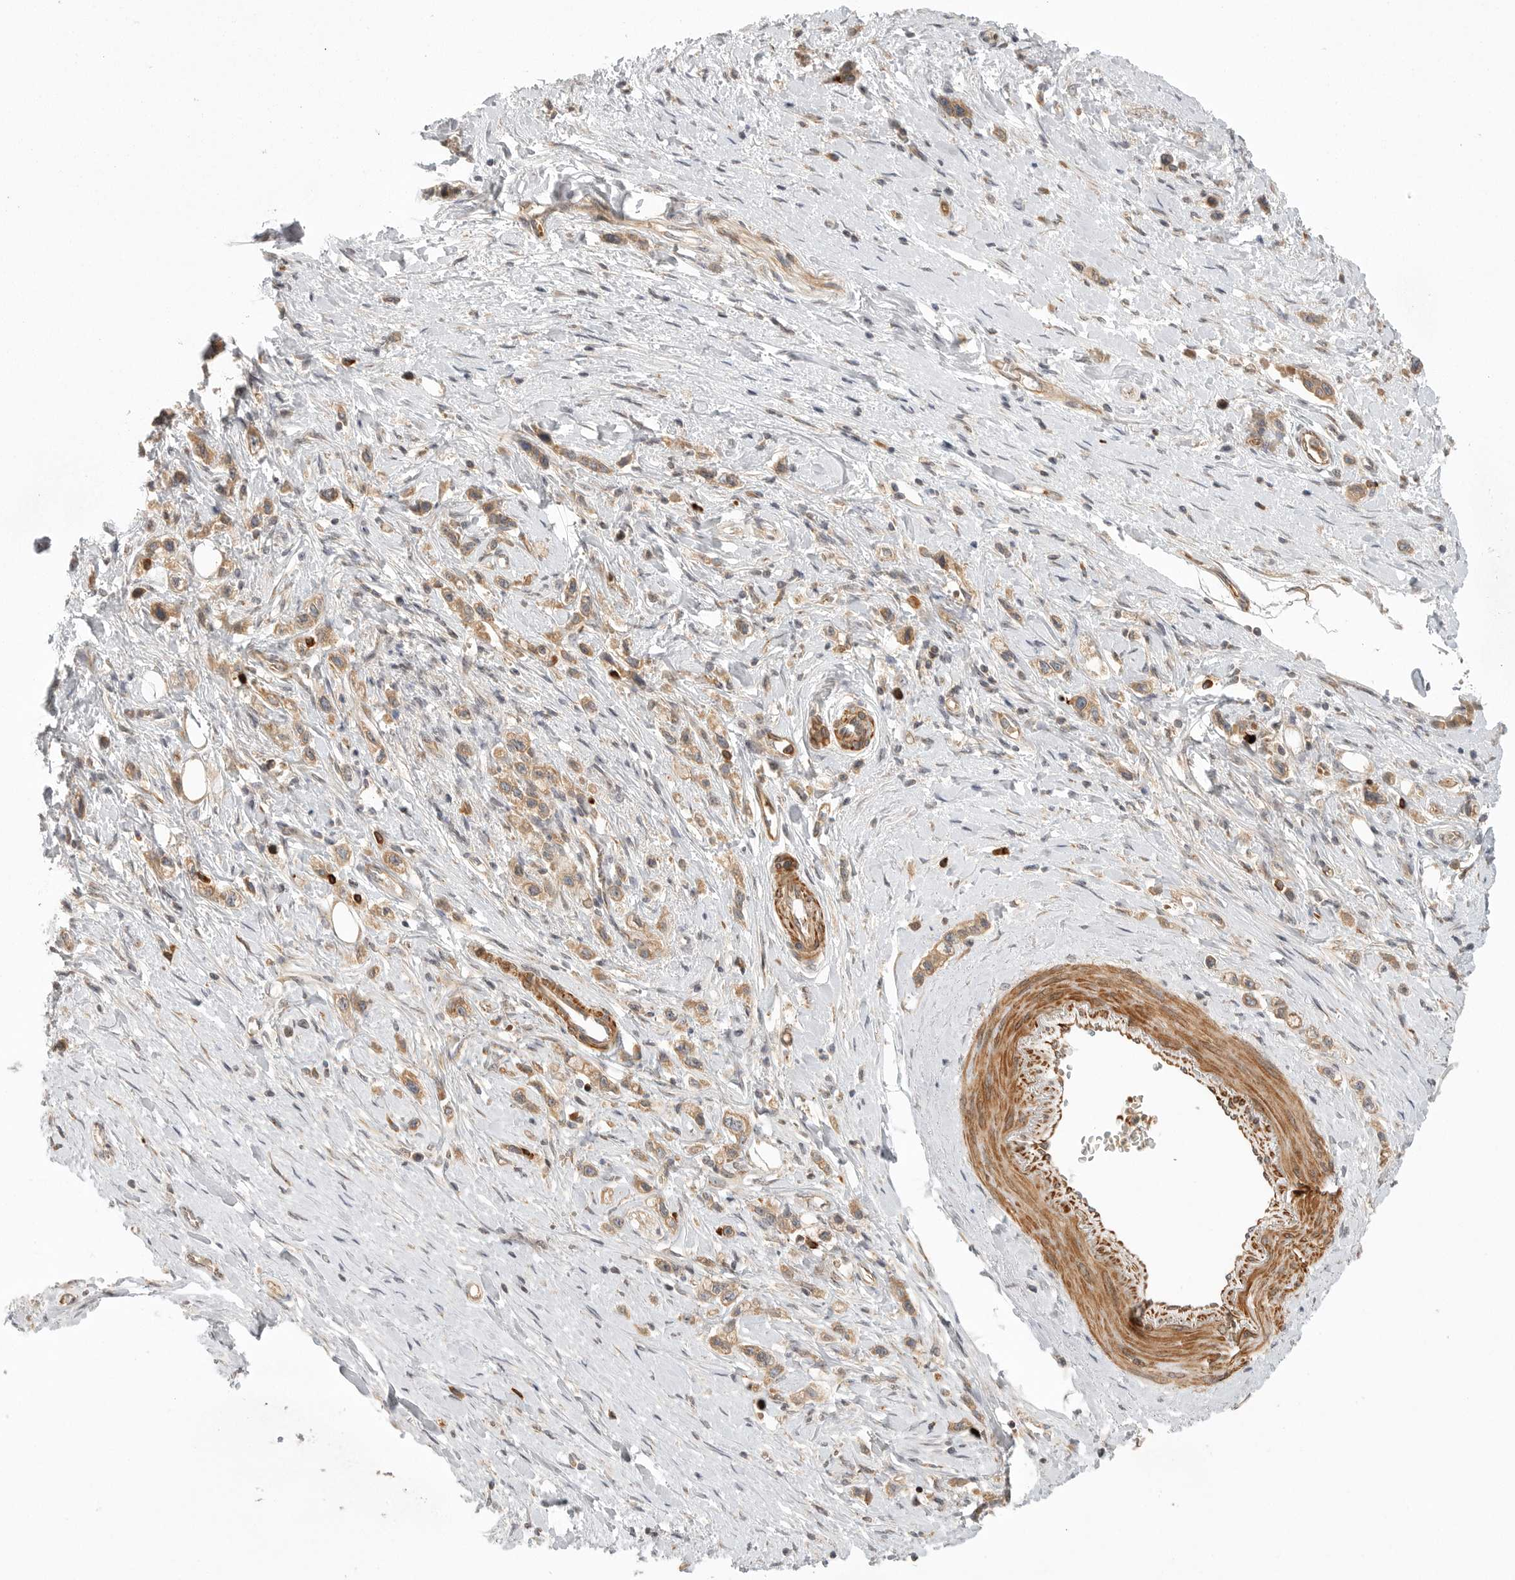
{"staining": {"intensity": "weak", "quantity": ">75%", "location": "cytoplasmic/membranous"}, "tissue": "stomach cancer", "cell_type": "Tumor cells", "image_type": "cancer", "snomed": [{"axis": "morphology", "description": "Adenocarcinoma, NOS"}, {"axis": "topography", "description": "Stomach"}], "caption": "Protein staining displays weak cytoplasmic/membranous positivity in about >75% of tumor cells in stomach adenocarcinoma. Nuclei are stained in blue.", "gene": "CCPG1", "patient": {"sex": "female", "age": 65}}